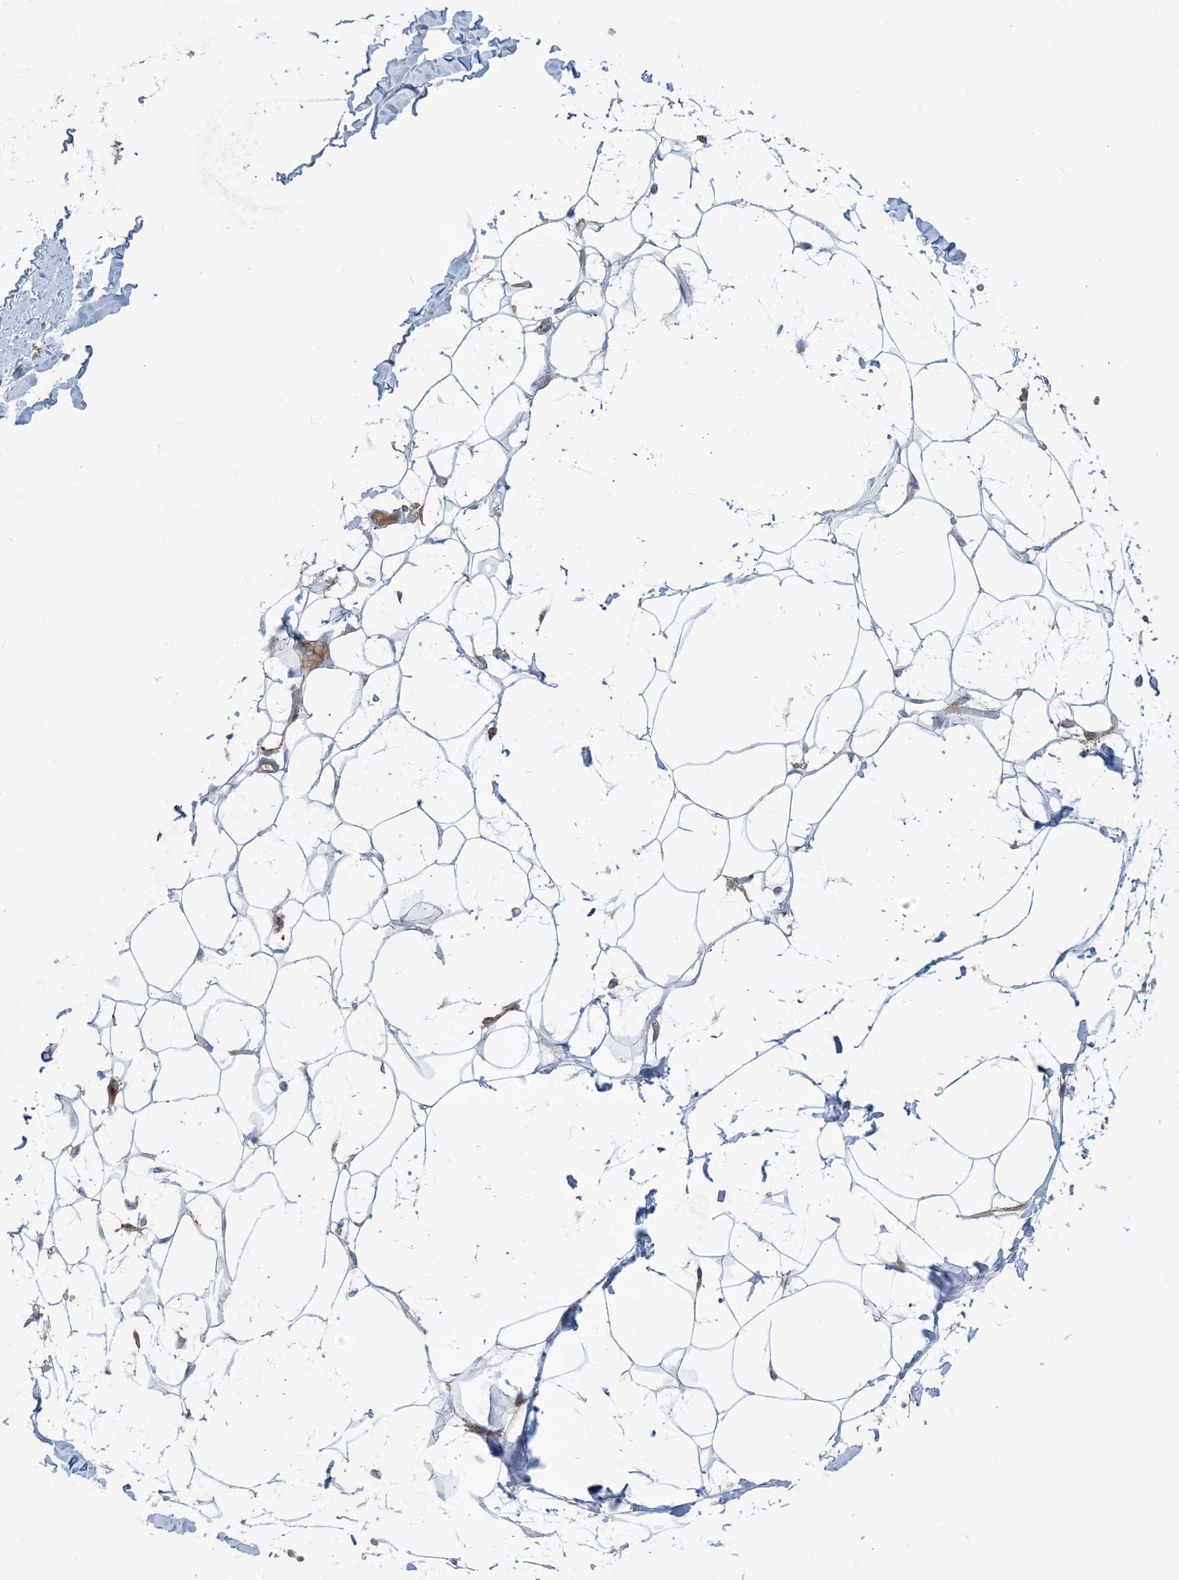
{"staining": {"intensity": "negative", "quantity": "none", "location": "none"}, "tissue": "breast", "cell_type": "Adipocytes", "image_type": "normal", "snomed": [{"axis": "morphology", "description": "Normal tissue, NOS"}, {"axis": "topography", "description": "Breast"}], "caption": "Protein analysis of unremarkable breast reveals no significant staining in adipocytes. (Immunohistochemistry, brightfield microscopy, high magnification).", "gene": "GTF3C2", "patient": {"sex": "female", "age": 27}}